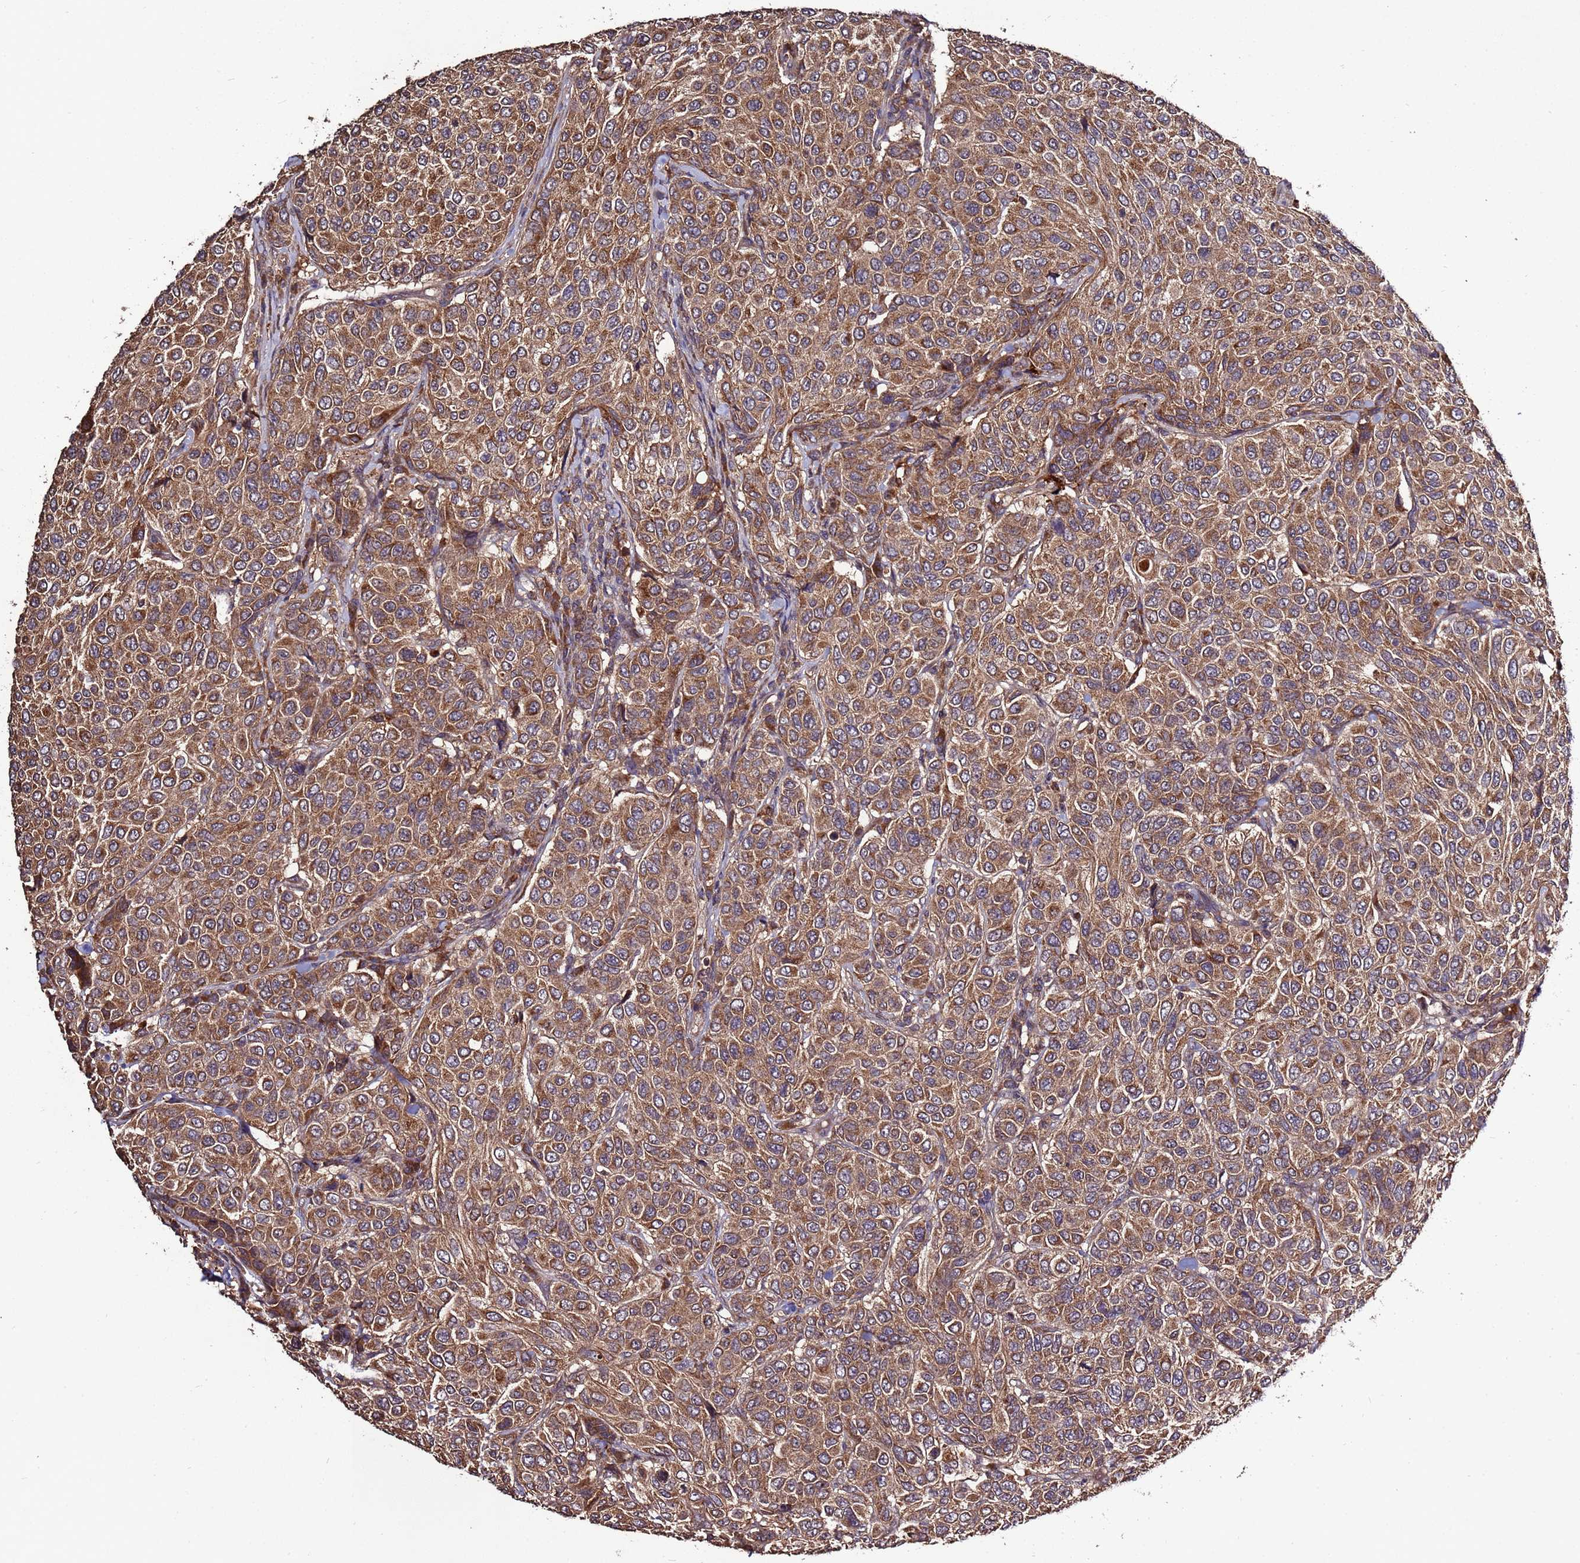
{"staining": {"intensity": "moderate", "quantity": ">75%", "location": "cytoplasmic/membranous"}, "tissue": "breast cancer", "cell_type": "Tumor cells", "image_type": "cancer", "snomed": [{"axis": "morphology", "description": "Duct carcinoma"}, {"axis": "topography", "description": "Breast"}], "caption": "About >75% of tumor cells in human invasive ductal carcinoma (breast) reveal moderate cytoplasmic/membranous protein staining as visualized by brown immunohistochemical staining.", "gene": "RPS15A", "patient": {"sex": "female", "age": 55}}